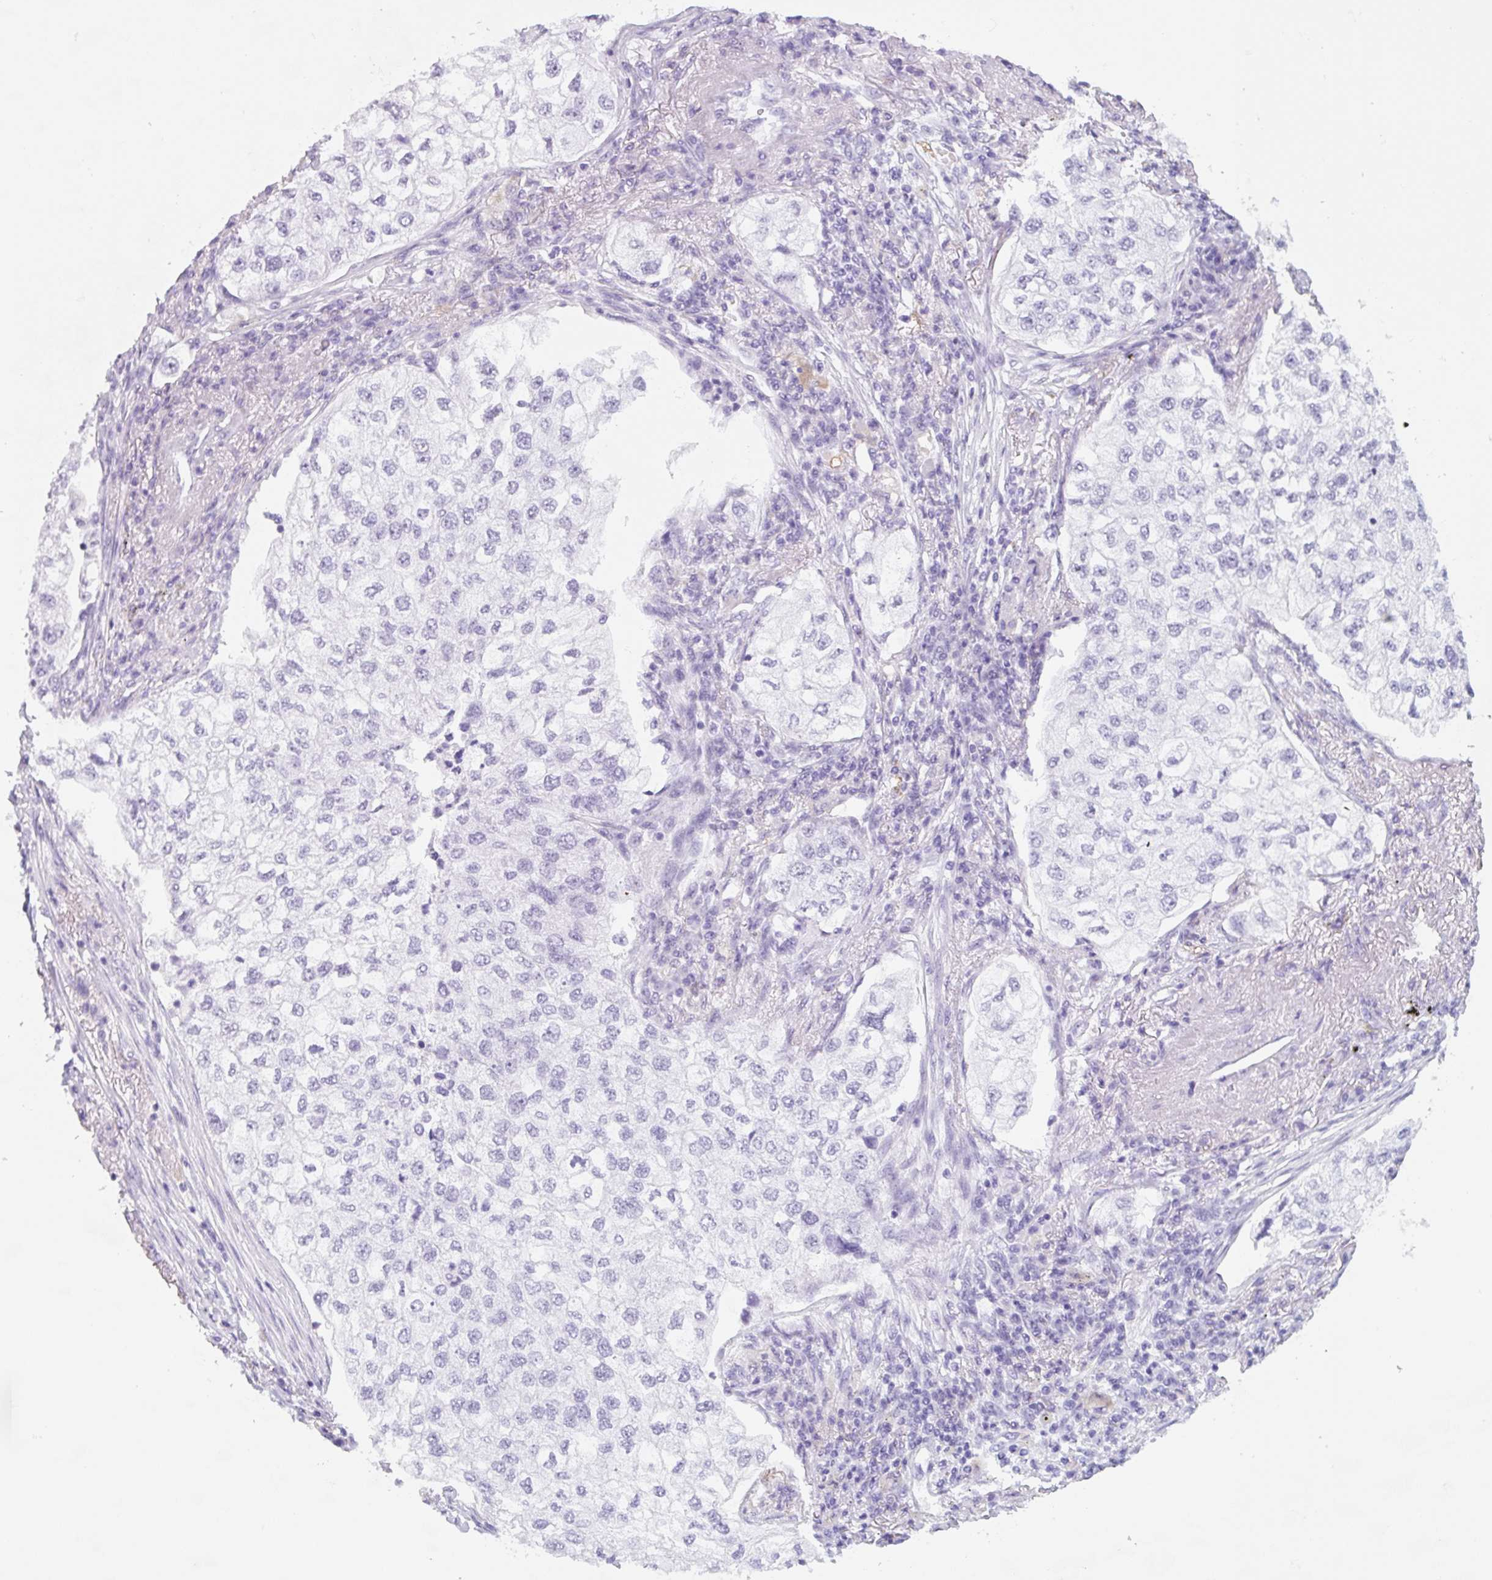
{"staining": {"intensity": "negative", "quantity": "none", "location": "none"}, "tissue": "lung cancer", "cell_type": "Tumor cells", "image_type": "cancer", "snomed": [{"axis": "morphology", "description": "Adenocarcinoma, NOS"}, {"axis": "topography", "description": "Lung"}], "caption": "The IHC histopathology image has no significant staining in tumor cells of lung adenocarcinoma tissue. The staining is performed using DAB (3,3'-diaminobenzidine) brown chromogen with nuclei counter-stained in using hematoxylin.", "gene": "TNFRSF8", "patient": {"sex": "male", "age": 63}}